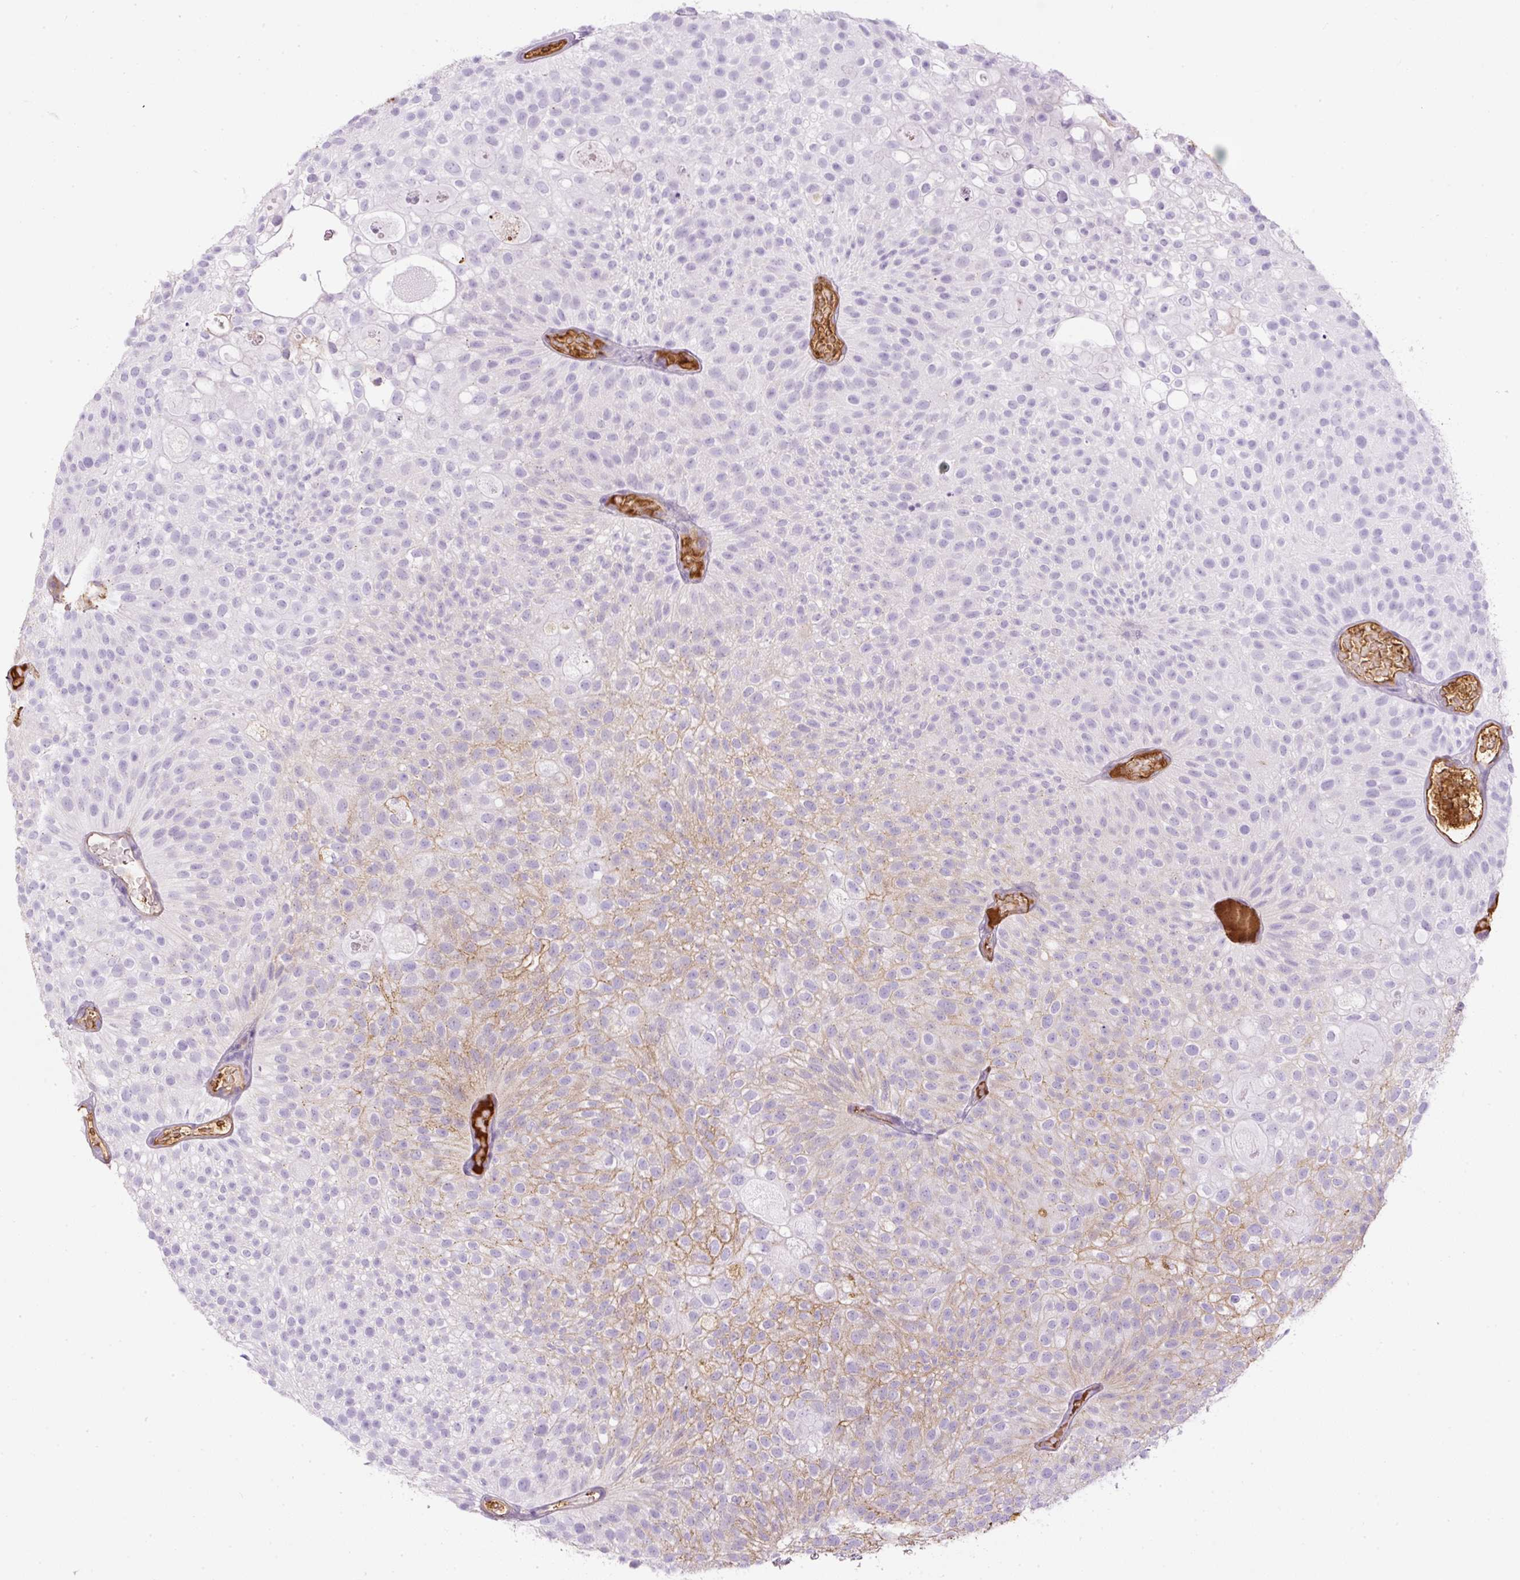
{"staining": {"intensity": "moderate", "quantity": "<25%", "location": "cytoplasmic/membranous"}, "tissue": "urothelial cancer", "cell_type": "Tumor cells", "image_type": "cancer", "snomed": [{"axis": "morphology", "description": "Urothelial carcinoma, Low grade"}, {"axis": "topography", "description": "Urinary bladder"}], "caption": "Tumor cells display low levels of moderate cytoplasmic/membranous positivity in about <25% of cells in human urothelial cancer.", "gene": "APOA1", "patient": {"sex": "male", "age": 78}}